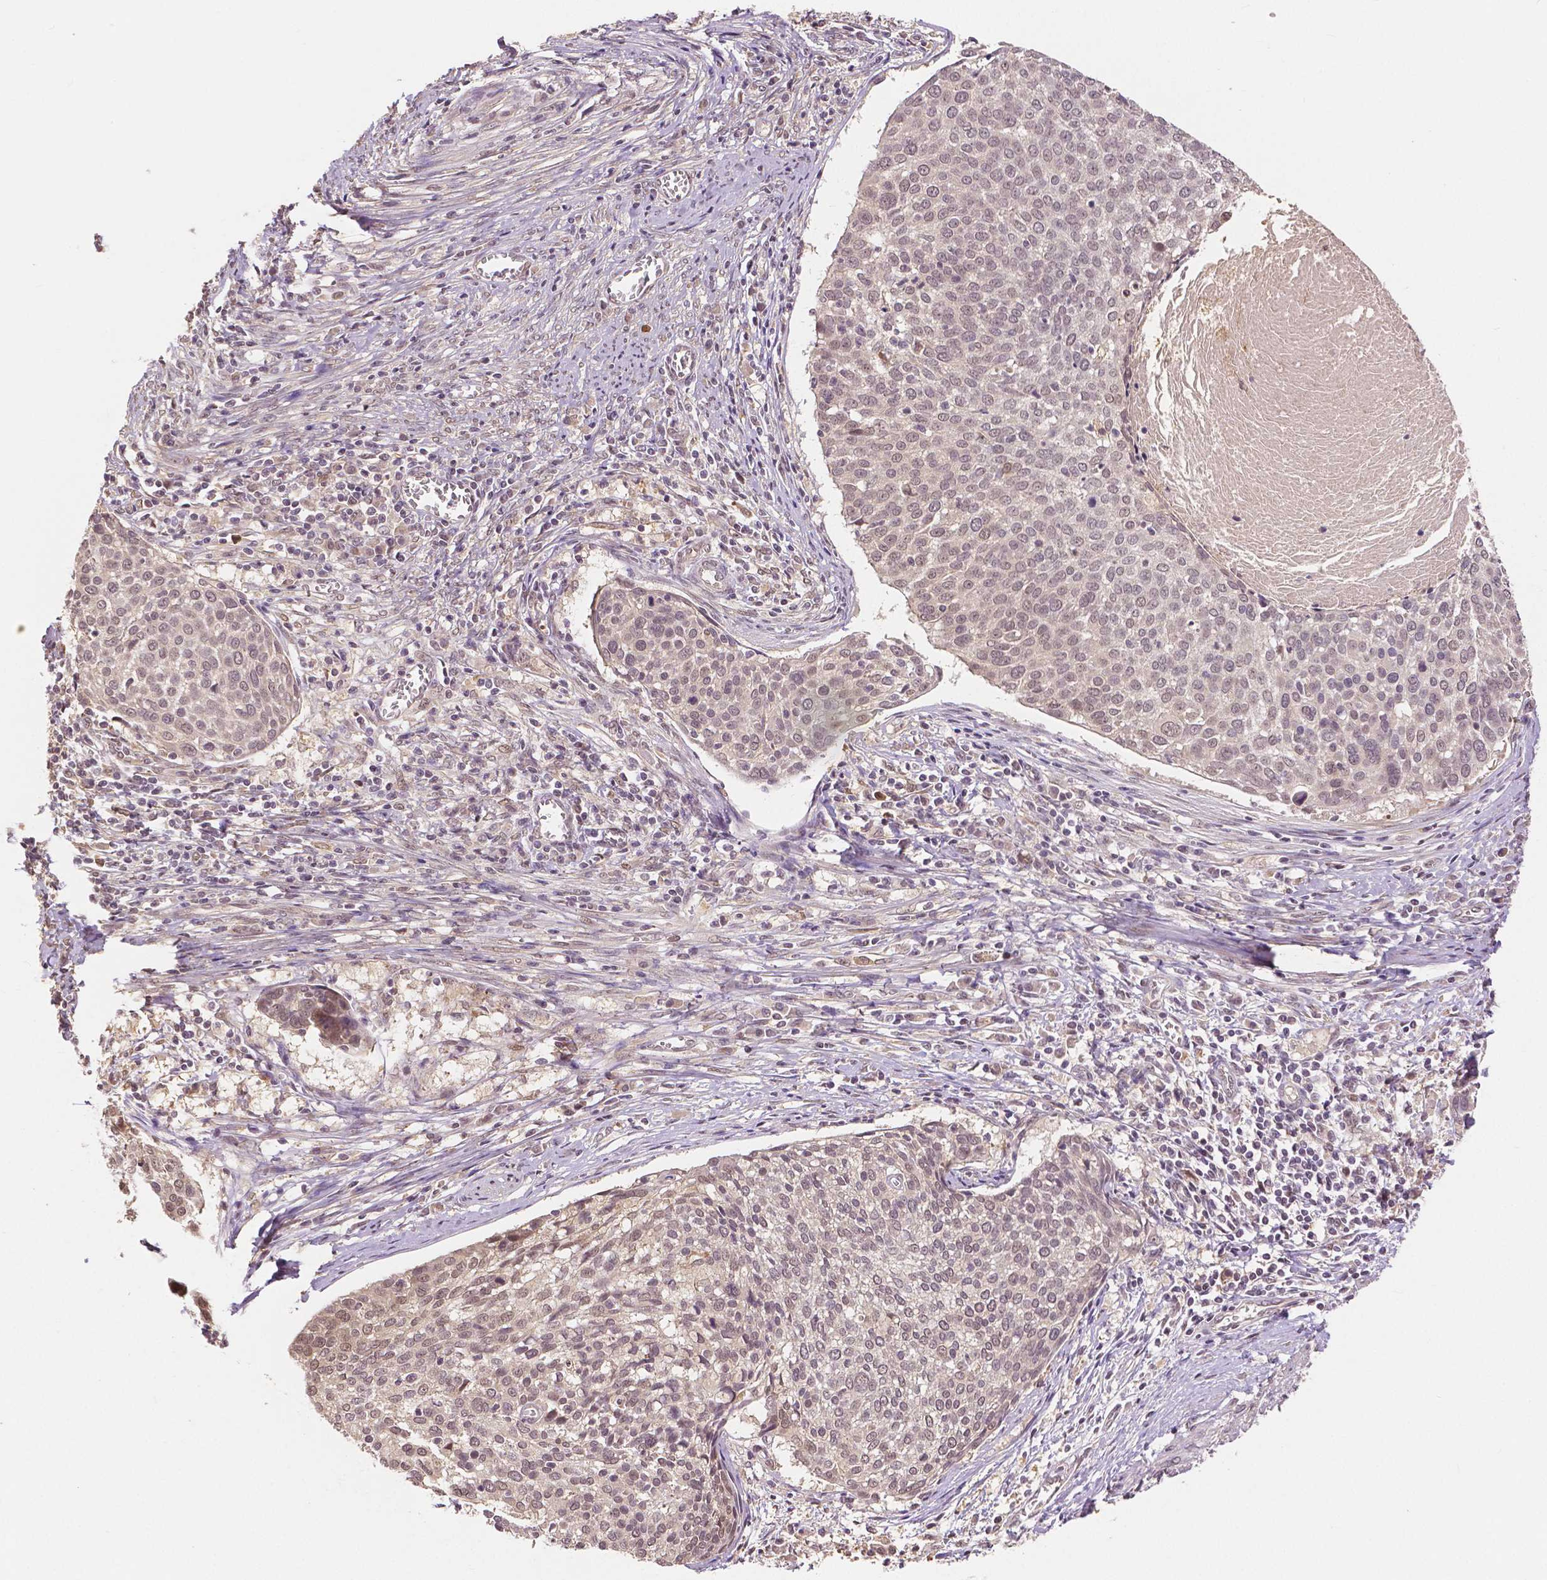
{"staining": {"intensity": "weak", "quantity": "25%-75%", "location": "nuclear"}, "tissue": "cervical cancer", "cell_type": "Tumor cells", "image_type": "cancer", "snomed": [{"axis": "morphology", "description": "Squamous cell carcinoma, NOS"}, {"axis": "topography", "description": "Cervix"}], "caption": "Tumor cells exhibit weak nuclear positivity in about 25%-75% of cells in cervical cancer.", "gene": "MAP1LC3B", "patient": {"sex": "female", "age": 39}}